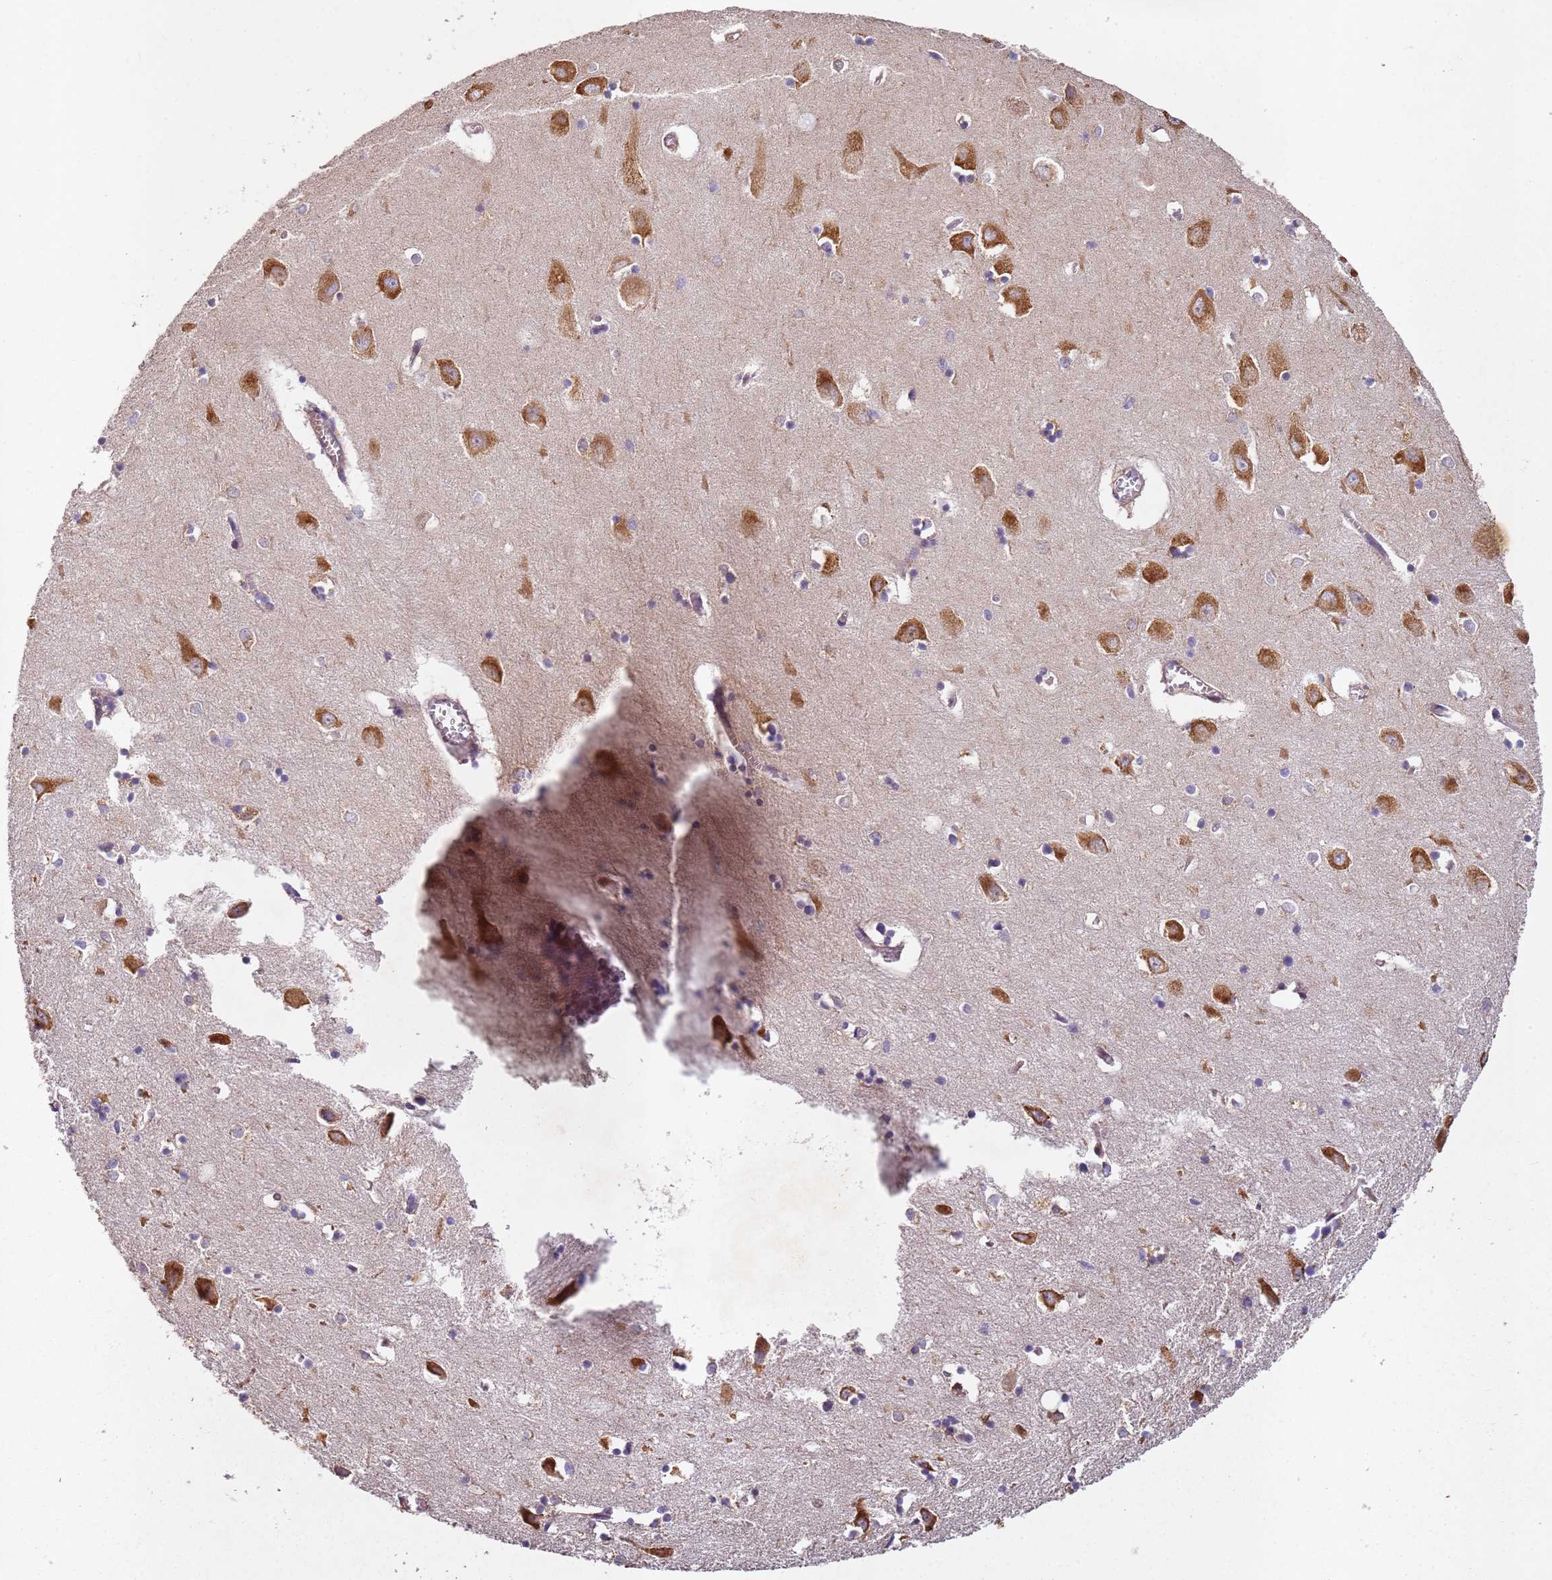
{"staining": {"intensity": "weak", "quantity": "<25%", "location": "cytoplasmic/membranous"}, "tissue": "hippocampus", "cell_type": "Glial cells", "image_type": "normal", "snomed": [{"axis": "morphology", "description": "Normal tissue, NOS"}, {"axis": "topography", "description": "Hippocampus"}], "caption": "IHC of unremarkable human hippocampus demonstrates no staining in glial cells.", "gene": "ARFRP1", "patient": {"sex": "male", "age": 70}}